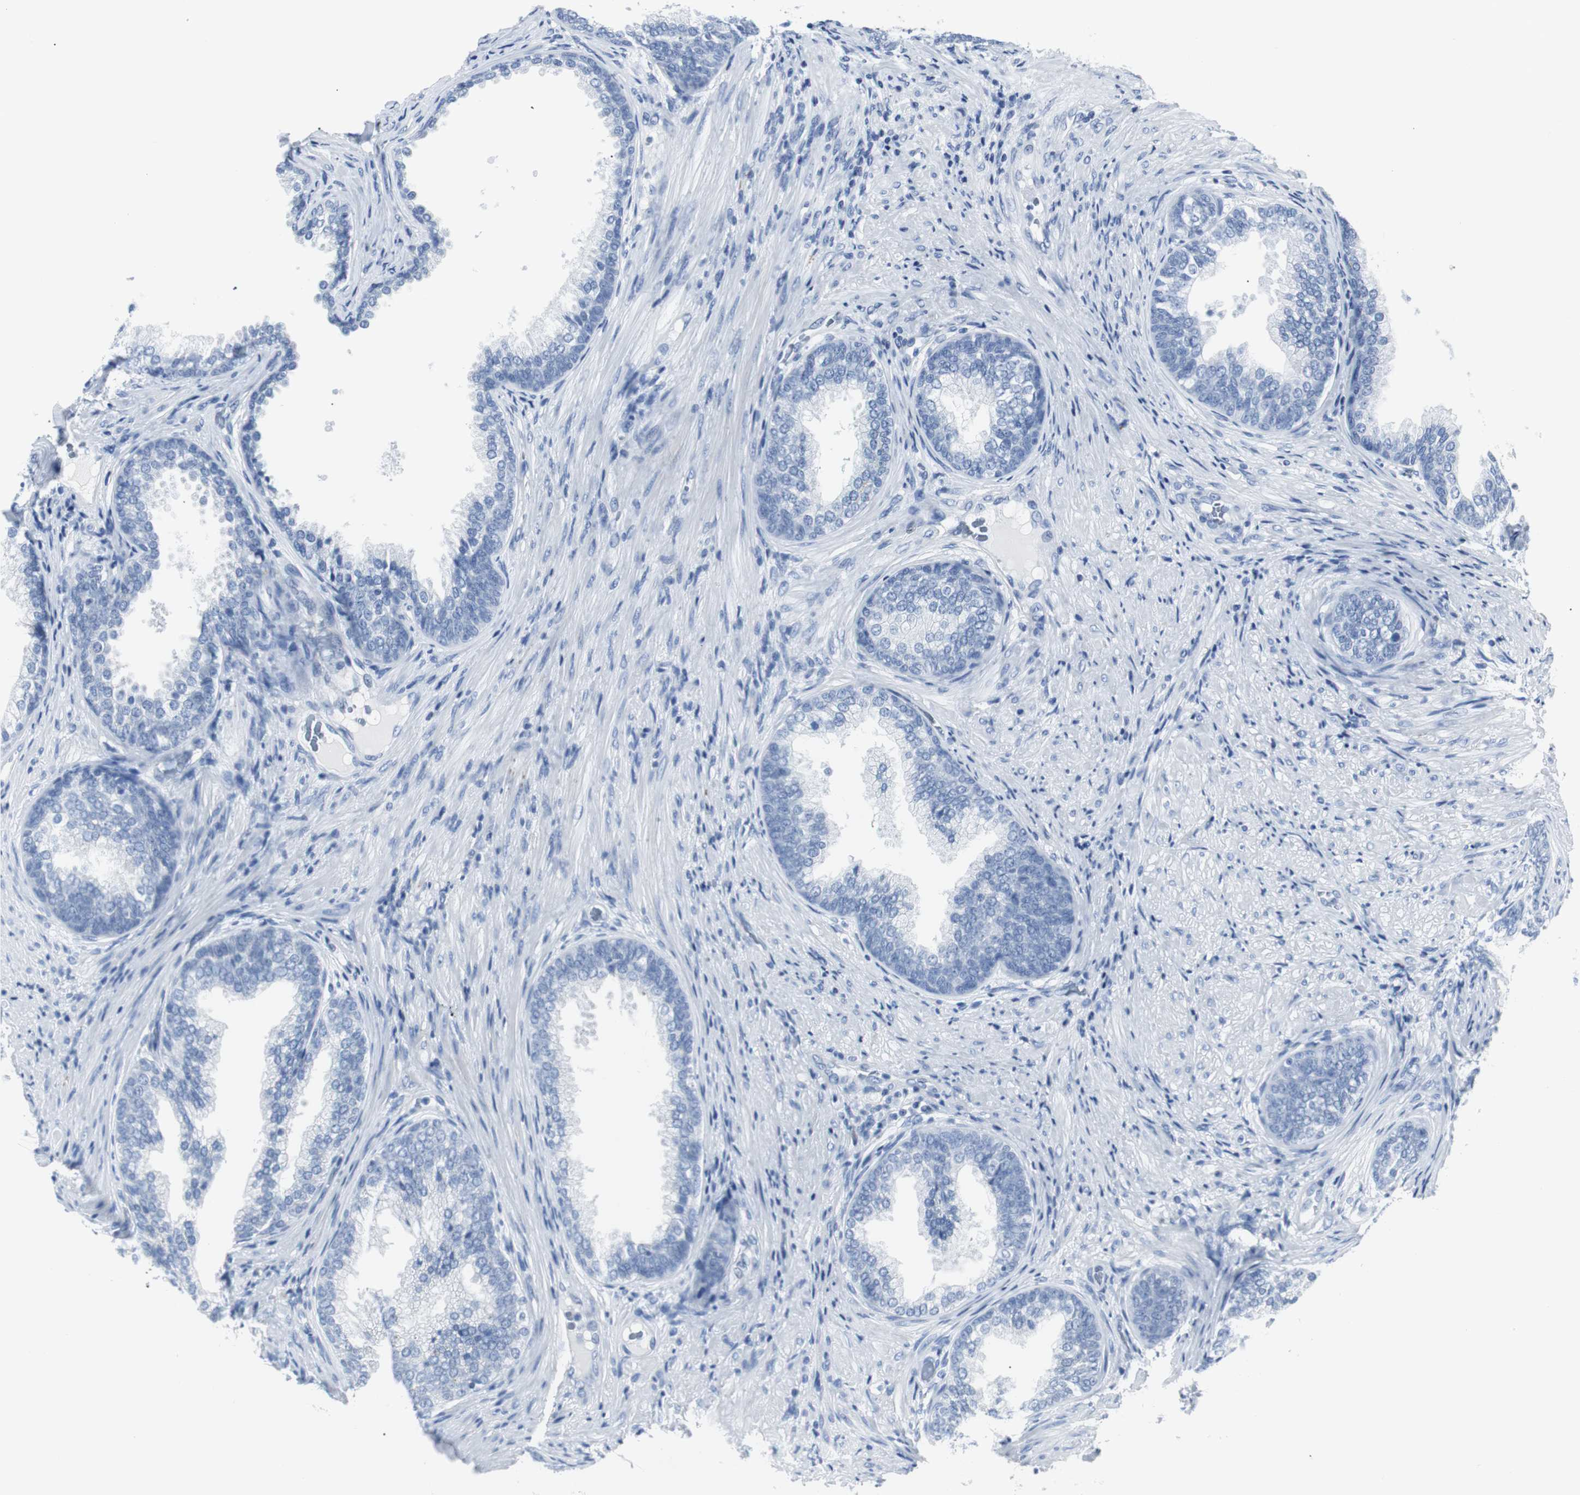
{"staining": {"intensity": "negative", "quantity": "none", "location": "none"}, "tissue": "prostate", "cell_type": "Glandular cells", "image_type": "normal", "snomed": [{"axis": "morphology", "description": "Normal tissue, NOS"}, {"axis": "topography", "description": "Prostate"}], "caption": "This is a photomicrograph of immunohistochemistry staining of unremarkable prostate, which shows no staining in glandular cells.", "gene": "GAP43", "patient": {"sex": "male", "age": 76}}